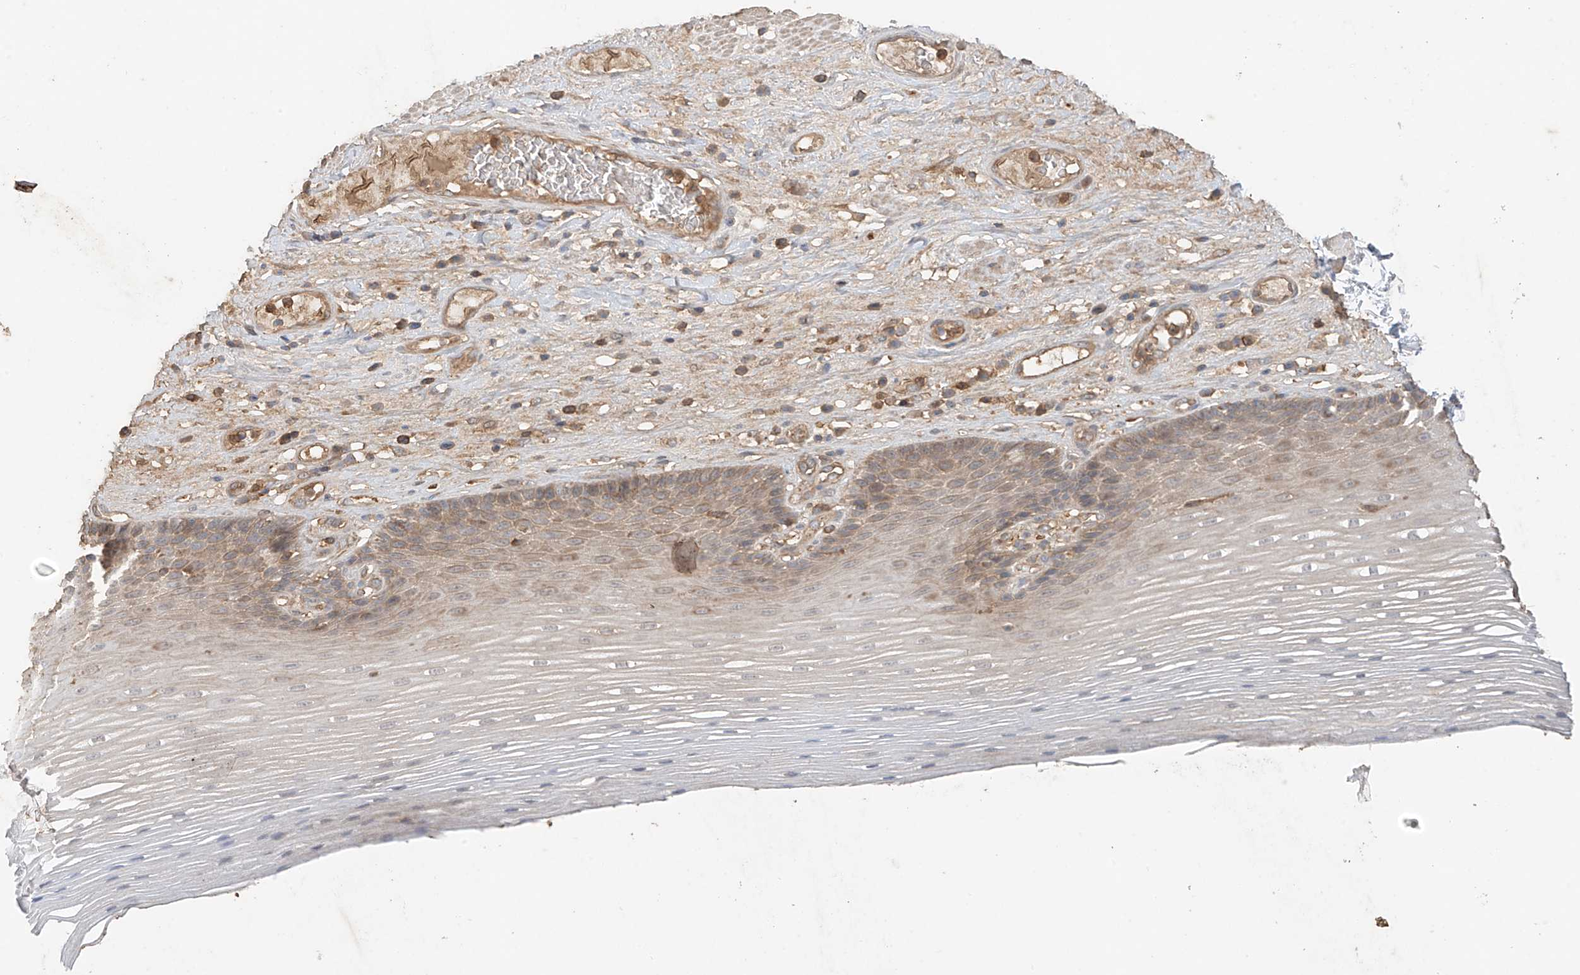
{"staining": {"intensity": "moderate", "quantity": "25%-75%", "location": "cytoplasmic/membranous"}, "tissue": "esophagus", "cell_type": "Squamous epithelial cells", "image_type": "normal", "snomed": [{"axis": "morphology", "description": "Normal tissue, NOS"}, {"axis": "topography", "description": "Esophagus"}], "caption": "Brown immunohistochemical staining in normal human esophagus shows moderate cytoplasmic/membranous positivity in approximately 25%-75% of squamous epithelial cells.", "gene": "CACNA2D4", "patient": {"sex": "male", "age": 62}}